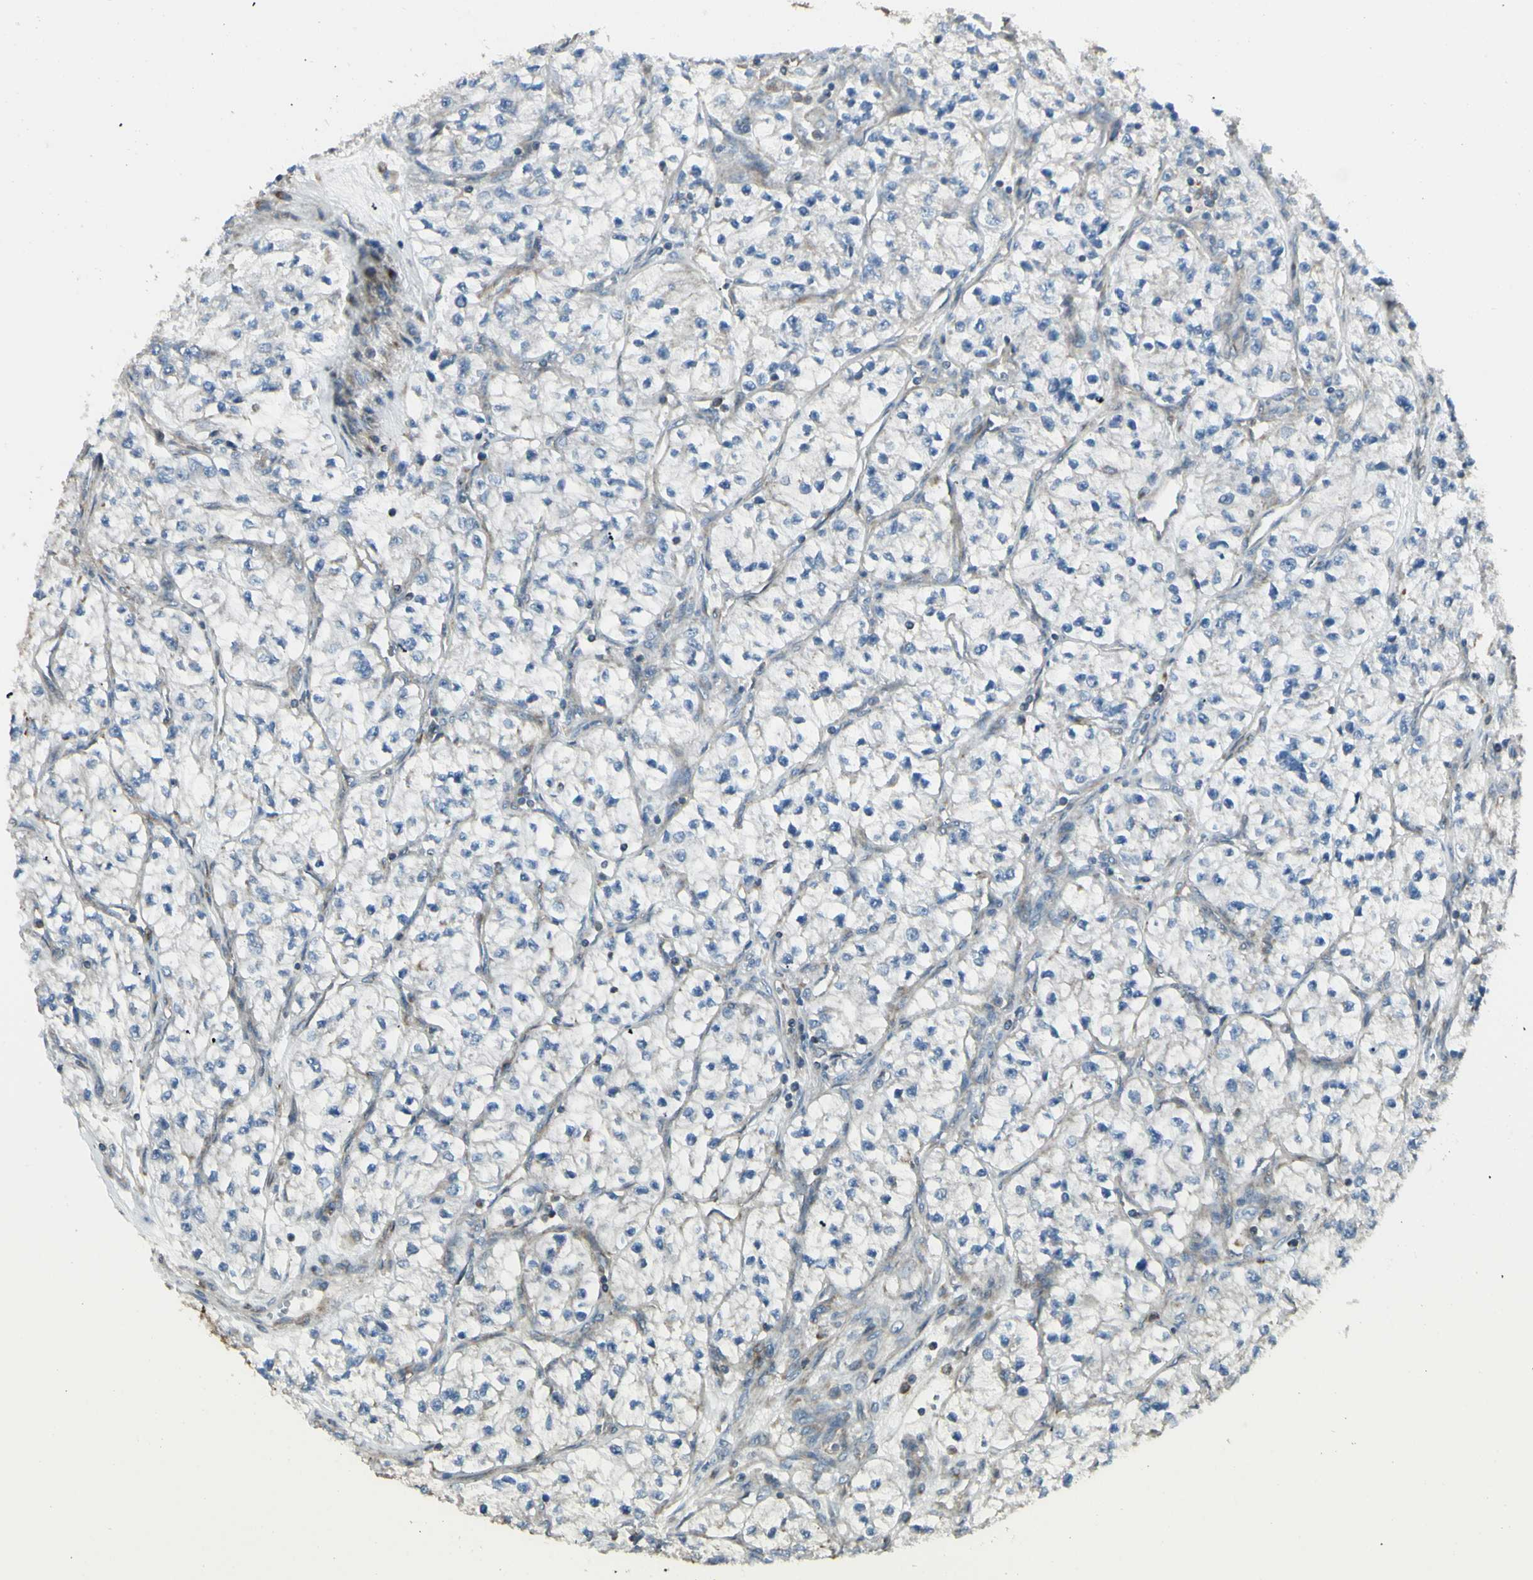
{"staining": {"intensity": "negative", "quantity": "none", "location": "none"}, "tissue": "renal cancer", "cell_type": "Tumor cells", "image_type": "cancer", "snomed": [{"axis": "morphology", "description": "Adenocarcinoma, NOS"}, {"axis": "topography", "description": "Kidney"}], "caption": "Immunohistochemistry micrograph of renal adenocarcinoma stained for a protein (brown), which displays no expression in tumor cells.", "gene": "NAPA", "patient": {"sex": "female", "age": 57}}